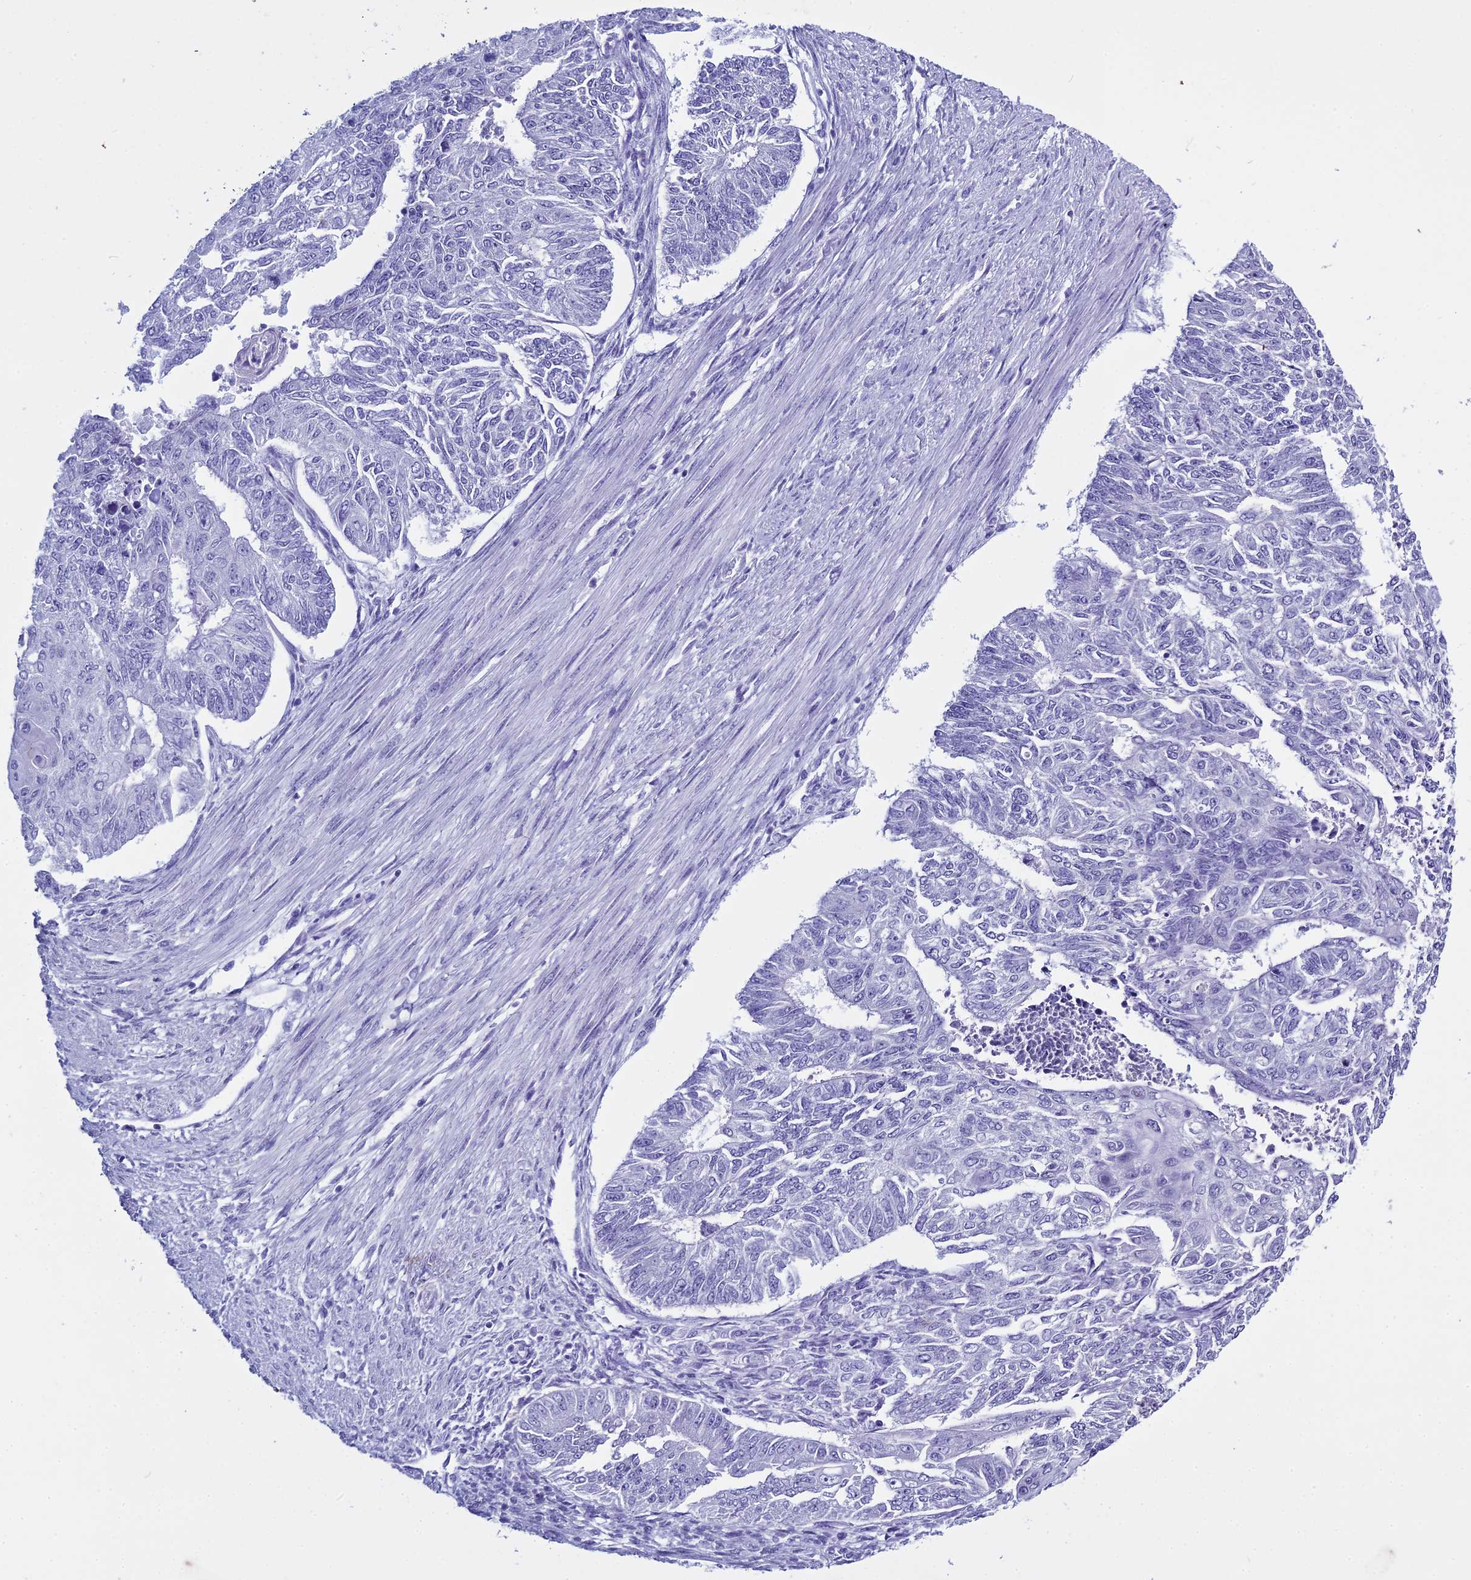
{"staining": {"intensity": "negative", "quantity": "none", "location": "none"}, "tissue": "endometrial cancer", "cell_type": "Tumor cells", "image_type": "cancer", "snomed": [{"axis": "morphology", "description": "Adenocarcinoma, NOS"}, {"axis": "topography", "description": "Endometrium"}], "caption": "A high-resolution photomicrograph shows IHC staining of adenocarcinoma (endometrial), which shows no significant staining in tumor cells.", "gene": "HMGB4", "patient": {"sex": "female", "age": 32}}